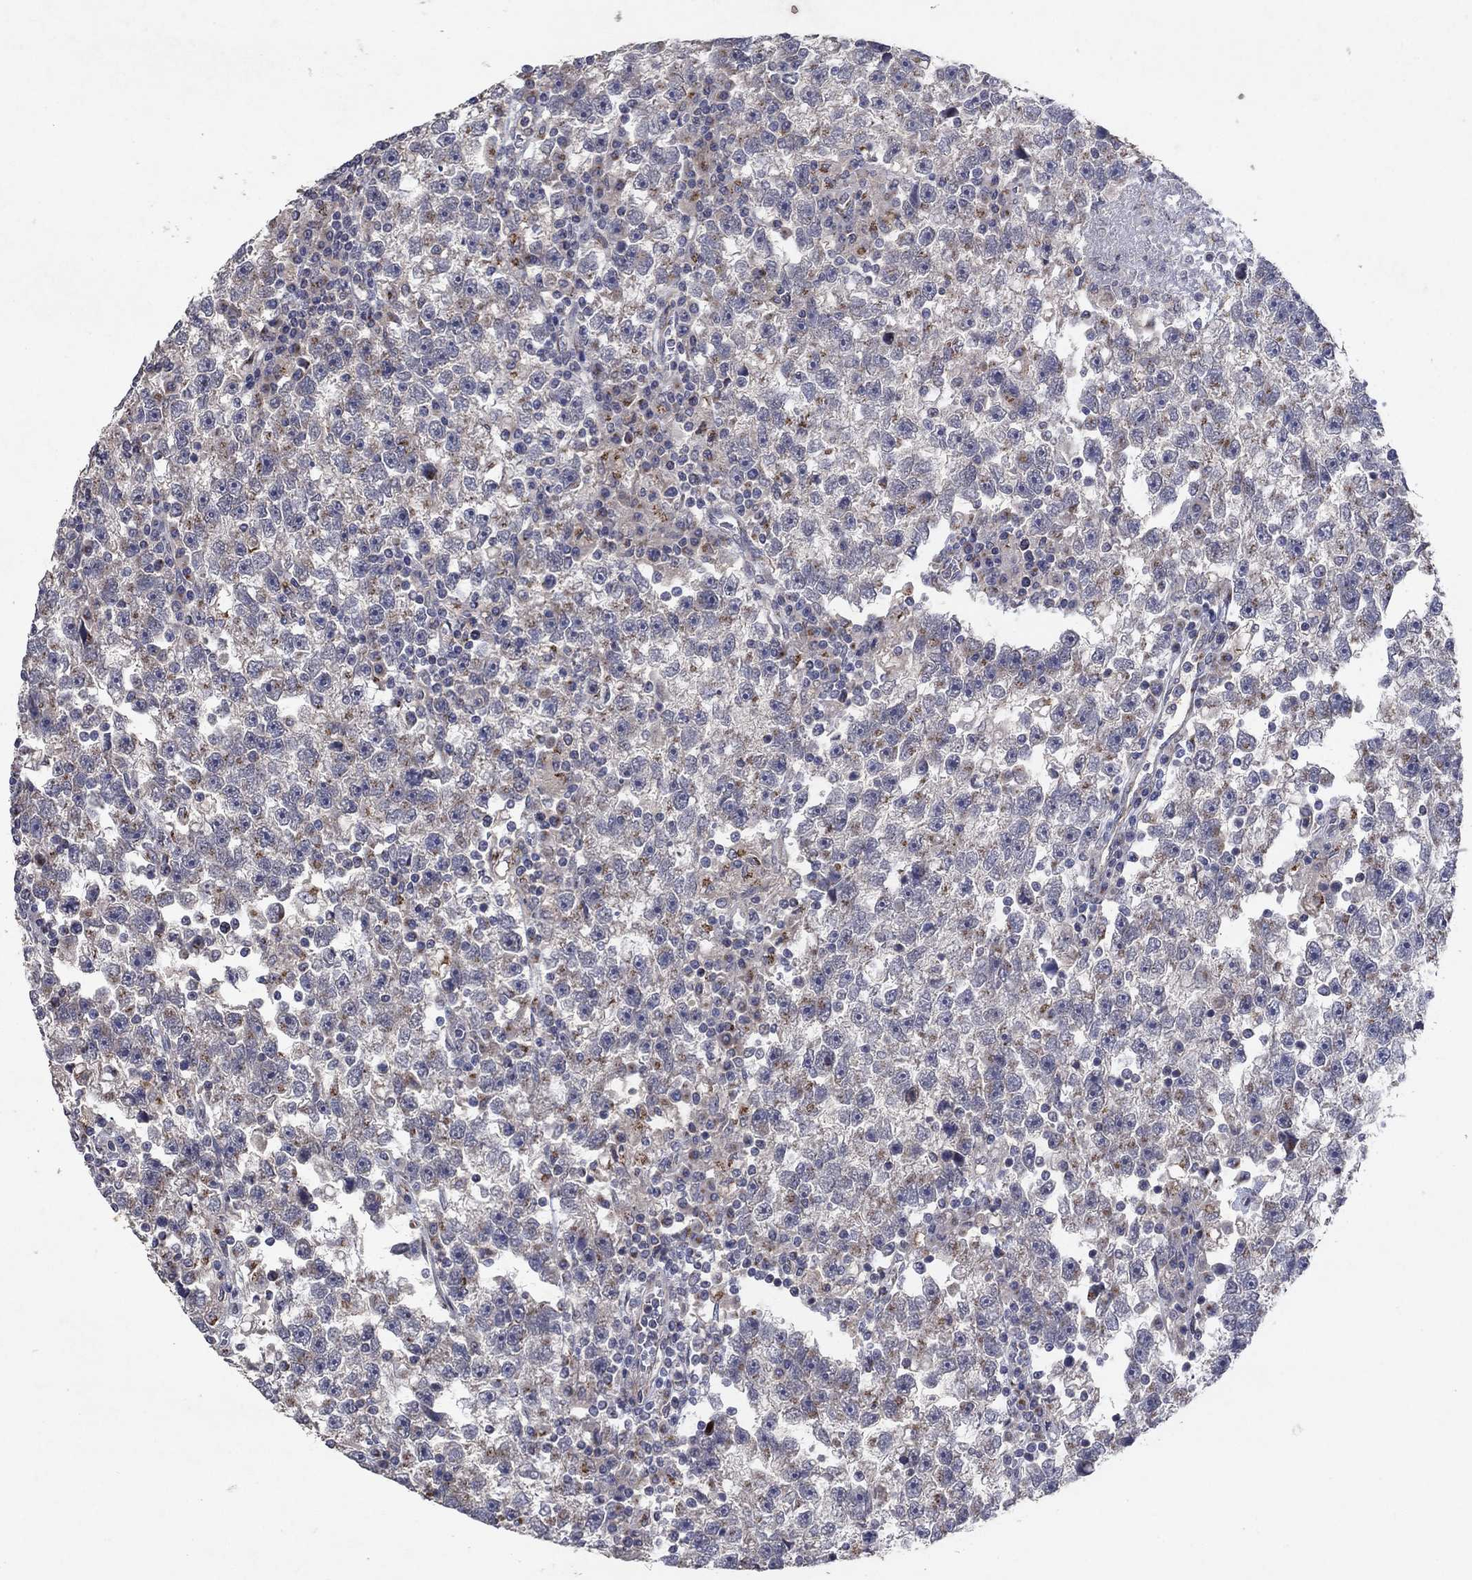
{"staining": {"intensity": "moderate", "quantity": "25%-75%", "location": "cytoplasmic/membranous"}, "tissue": "testis cancer", "cell_type": "Tumor cells", "image_type": "cancer", "snomed": [{"axis": "morphology", "description": "Seminoma, NOS"}, {"axis": "topography", "description": "Testis"}], "caption": "A medium amount of moderate cytoplasmic/membranous staining is appreciated in about 25%-75% of tumor cells in testis cancer (seminoma) tissue.", "gene": "FRG1", "patient": {"sex": "male", "age": 47}}